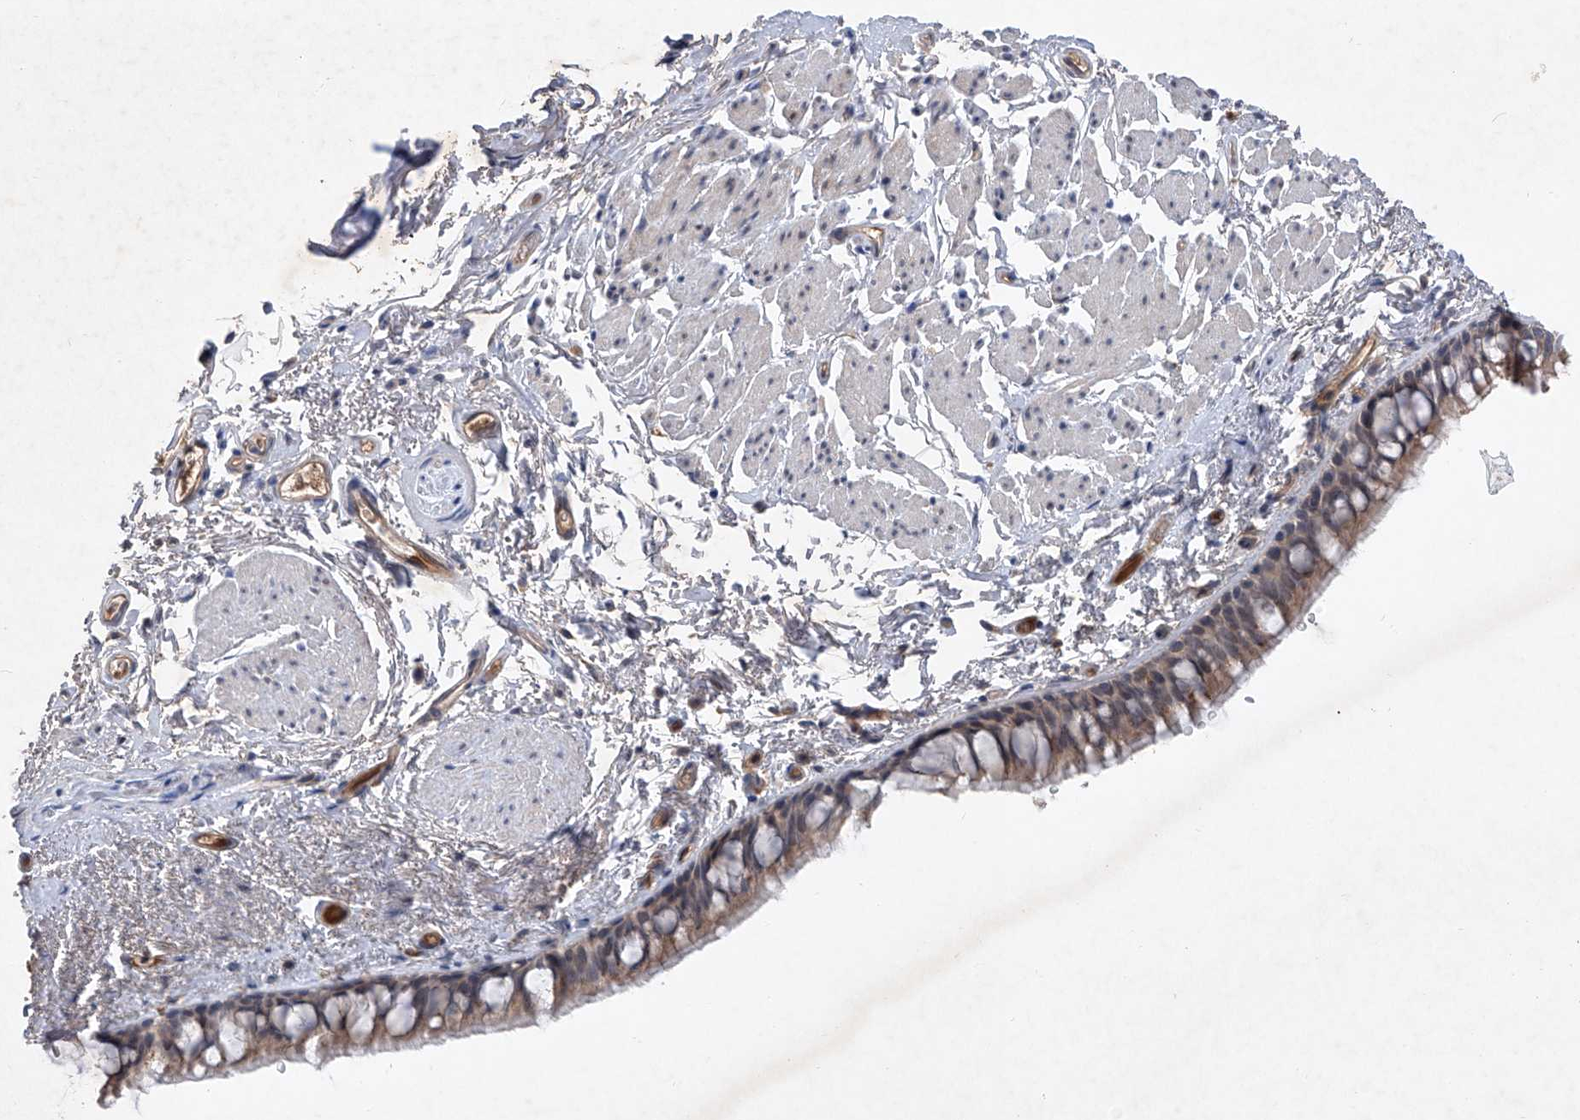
{"staining": {"intensity": "weak", "quantity": ">75%", "location": "cytoplasmic/membranous"}, "tissue": "bronchus", "cell_type": "Respiratory epithelial cells", "image_type": "normal", "snomed": [{"axis": "morphology", "description": "Normal tissue, NOS"}, {"axis": "topography", "description": "Cartilage tissue"}, {"axis": "topography", "description": "Bronchus"}], "caption": "Immunohistochemical staining of normal human bronchus demonstrates >75% levels of weak cytoplasmic/membranous protein positivity in about >75% of respiratory epithelial cells. (IHC, brightfield microscopy, high magnification).", "gene": "FAM135A", "patient": {"sex": "female", "age": 73}}